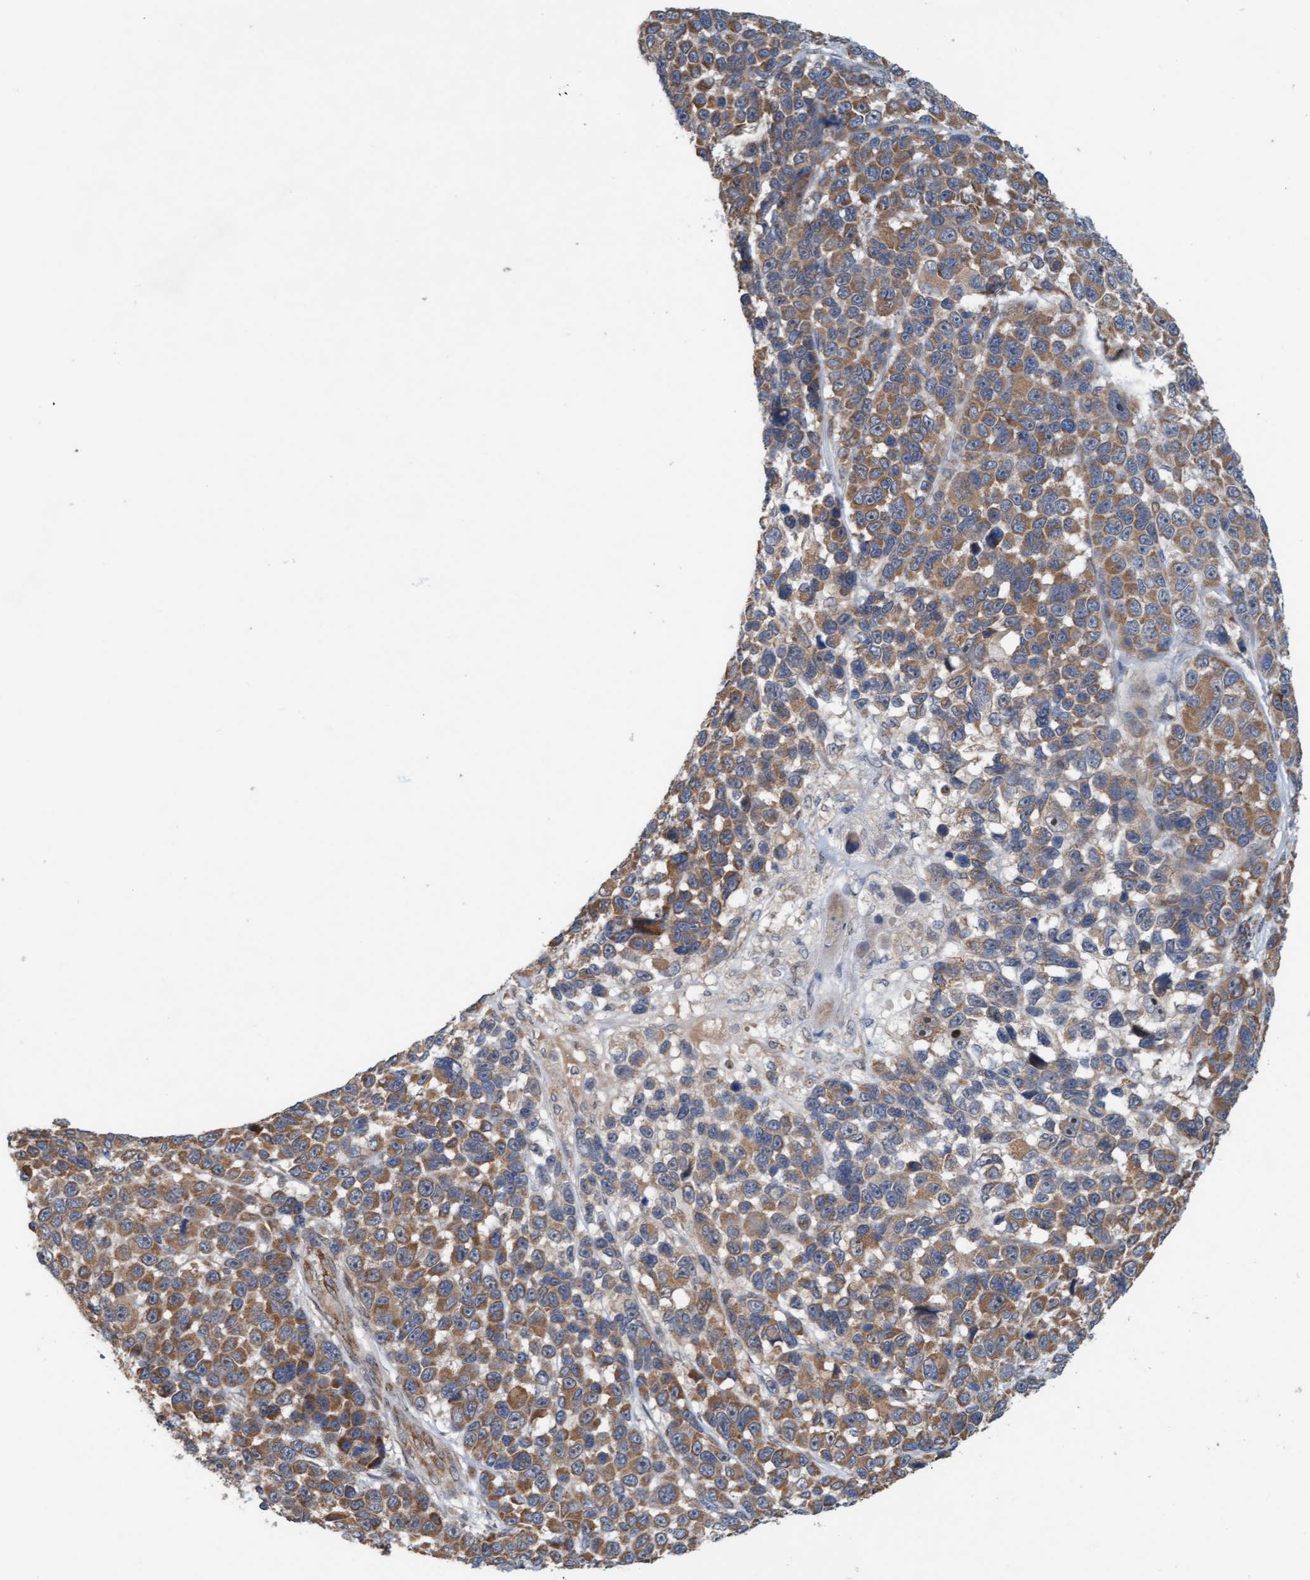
{"staining": {"intensity": "moderate", "quantity": ">75%", "location": "cytoplasmic/membranous"}, "tissue": "melanoma", "cell_type": "Tumor cells", "image_type": "cancer", "snomed": [{"axis": "morphology", "description": "Malignant melanoma, NOS"}, {"axis": "topography", "description": "Skin"}], "caption": "The immunohistochemical stain labels moderate cytoplasmic/membranous expression in tumor cells of malignant melanoma tissue.", "gene": "ZNF566", "patient": {"sex": "male", "age": 53}}